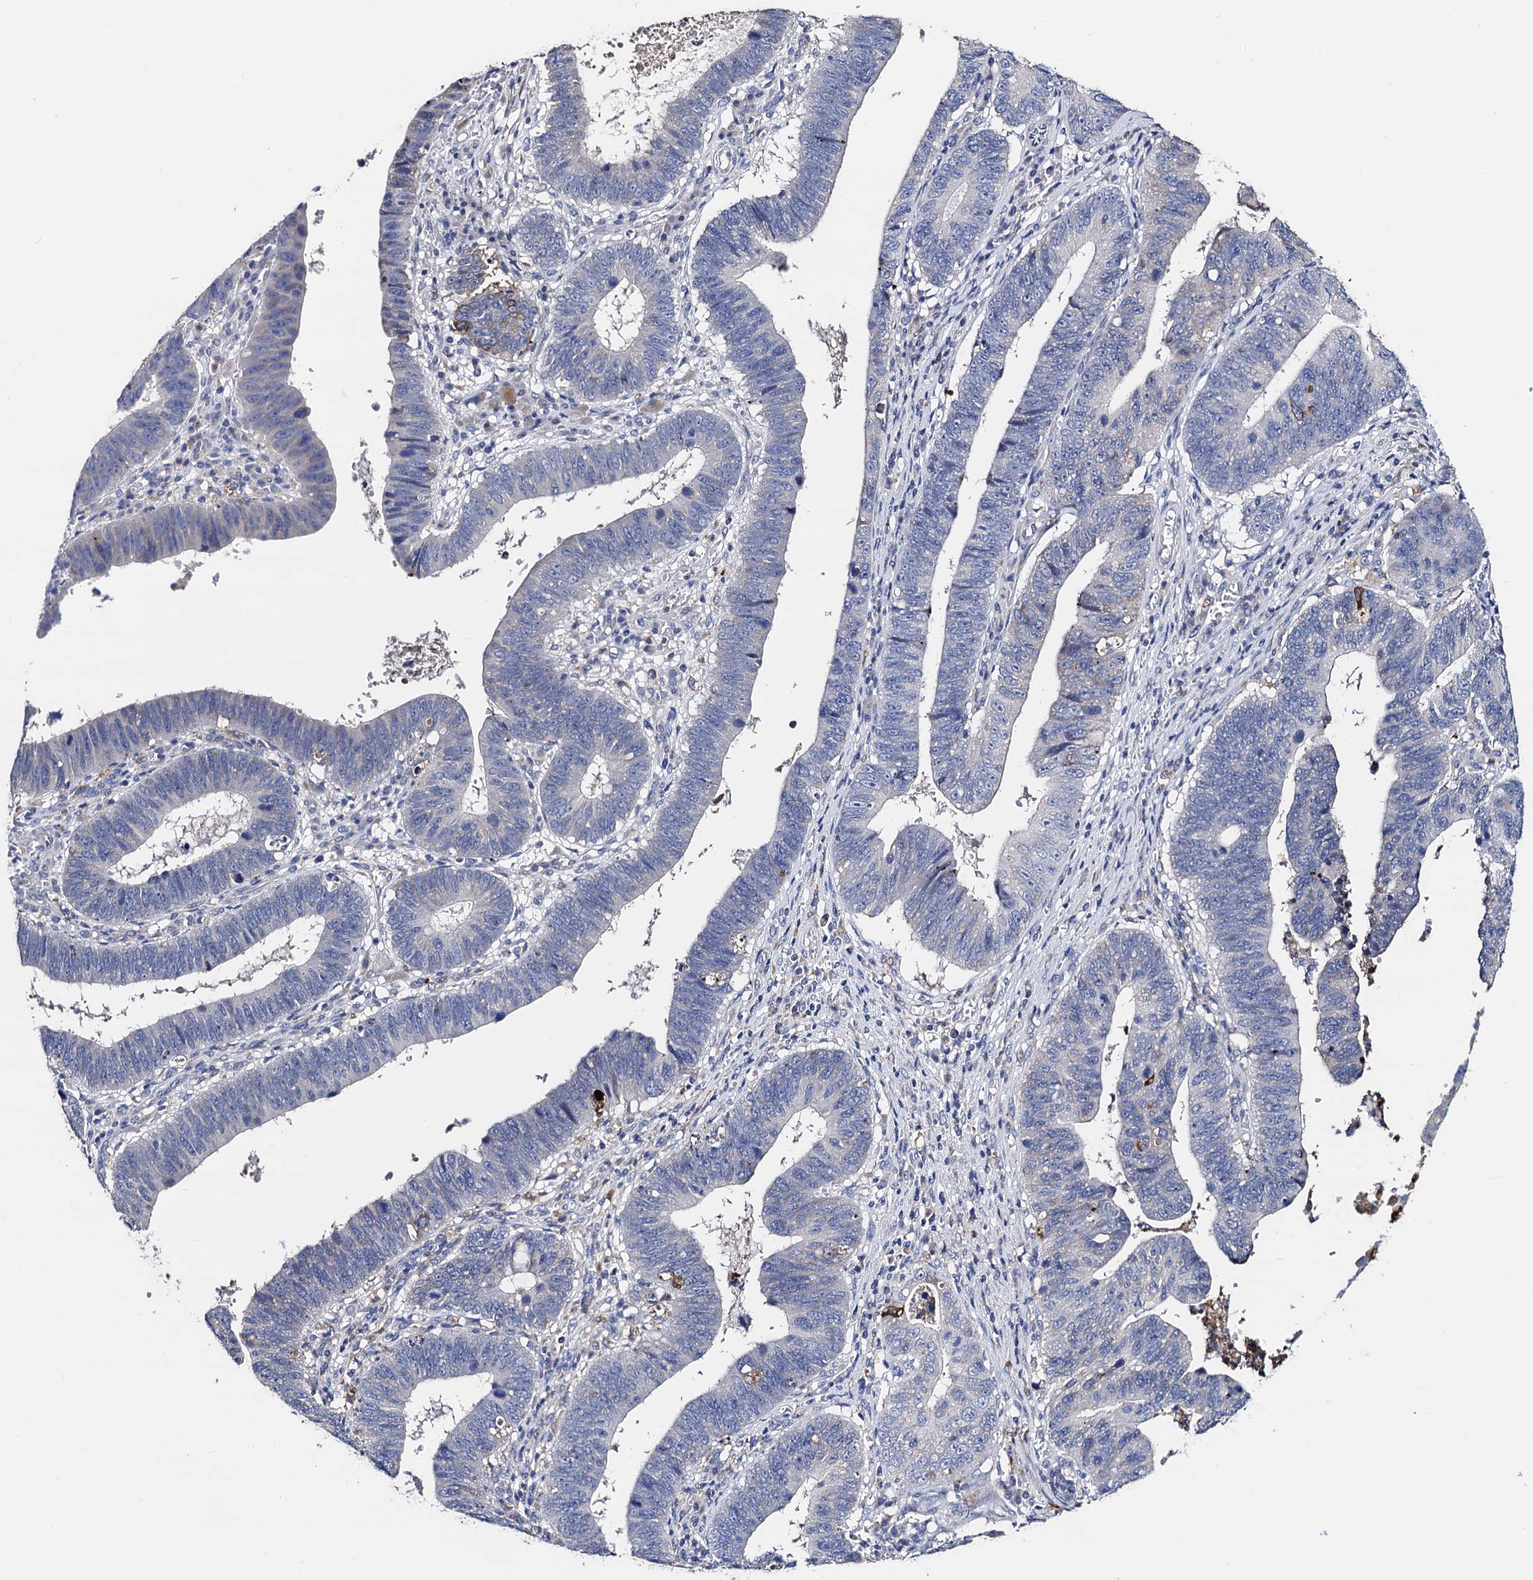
{"staining": {"intensity": "negative", "quantity": "none", "location": "none"}, "tissue": "stomach cancer", "cell_type": "Tumor cells", "image_type": "cancer", "snomed": [{"axis": "morphology", "description": "Adenocarcinoma, NOS"}, {"axis": "topography", "description": "Stomach"}], "caption": "The micrograph reveals no staining of tumor cells in adenocarcinoma (stomach).", "gene": "FREM3", "patient": {"sex": "male", "age": 59}}